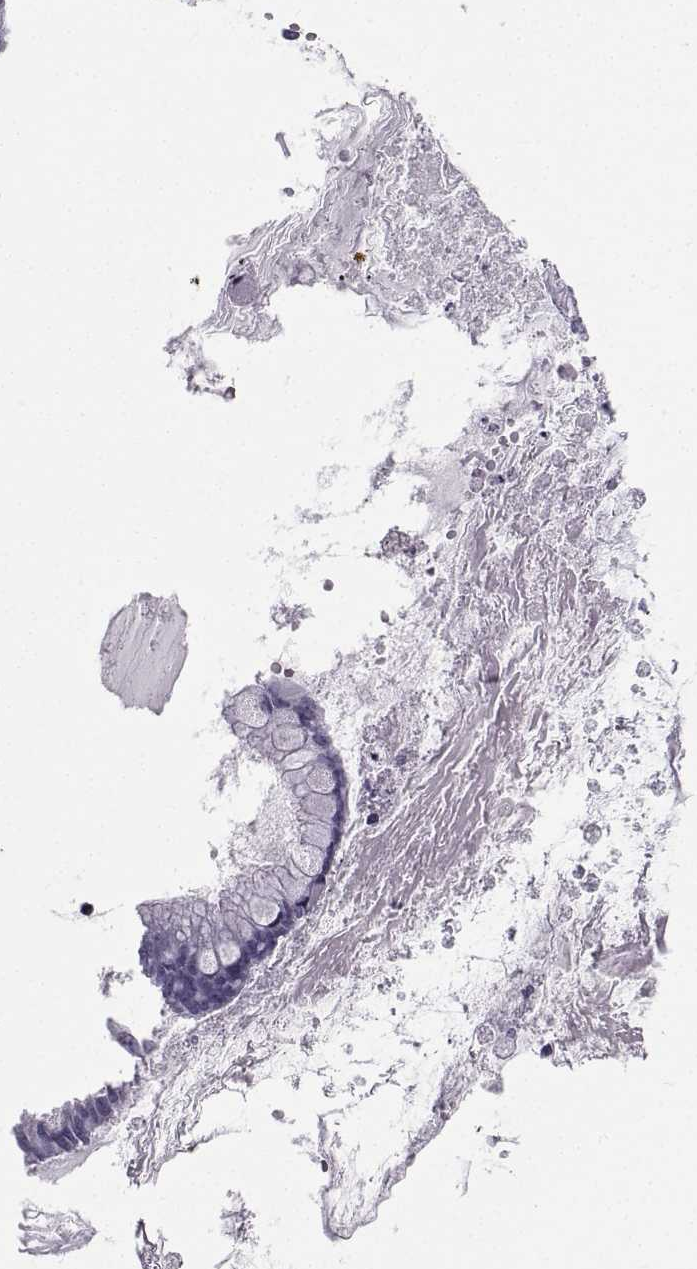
{"staining": {"intensity": "negative", "quantity": "none", "location": "none"}, "tissue": "ovarian cancer", "cell_type": "Tumor cells", "image_type": "cancer", "snomed": [{"axis": "morphology", "description": "Cystadenocarcinoma, mucinous, NOS"}, {"axis": "topography", "description": "Ovary"}], "caption": "Immunohistochemistry histopathology image of human ovarian mucinous cystadenocarcinoma stained for a protein (brown), which displays no positivity in tumor cells.", "gene": "SPANXD", "patient": {"sex": "female", "age": 67}}